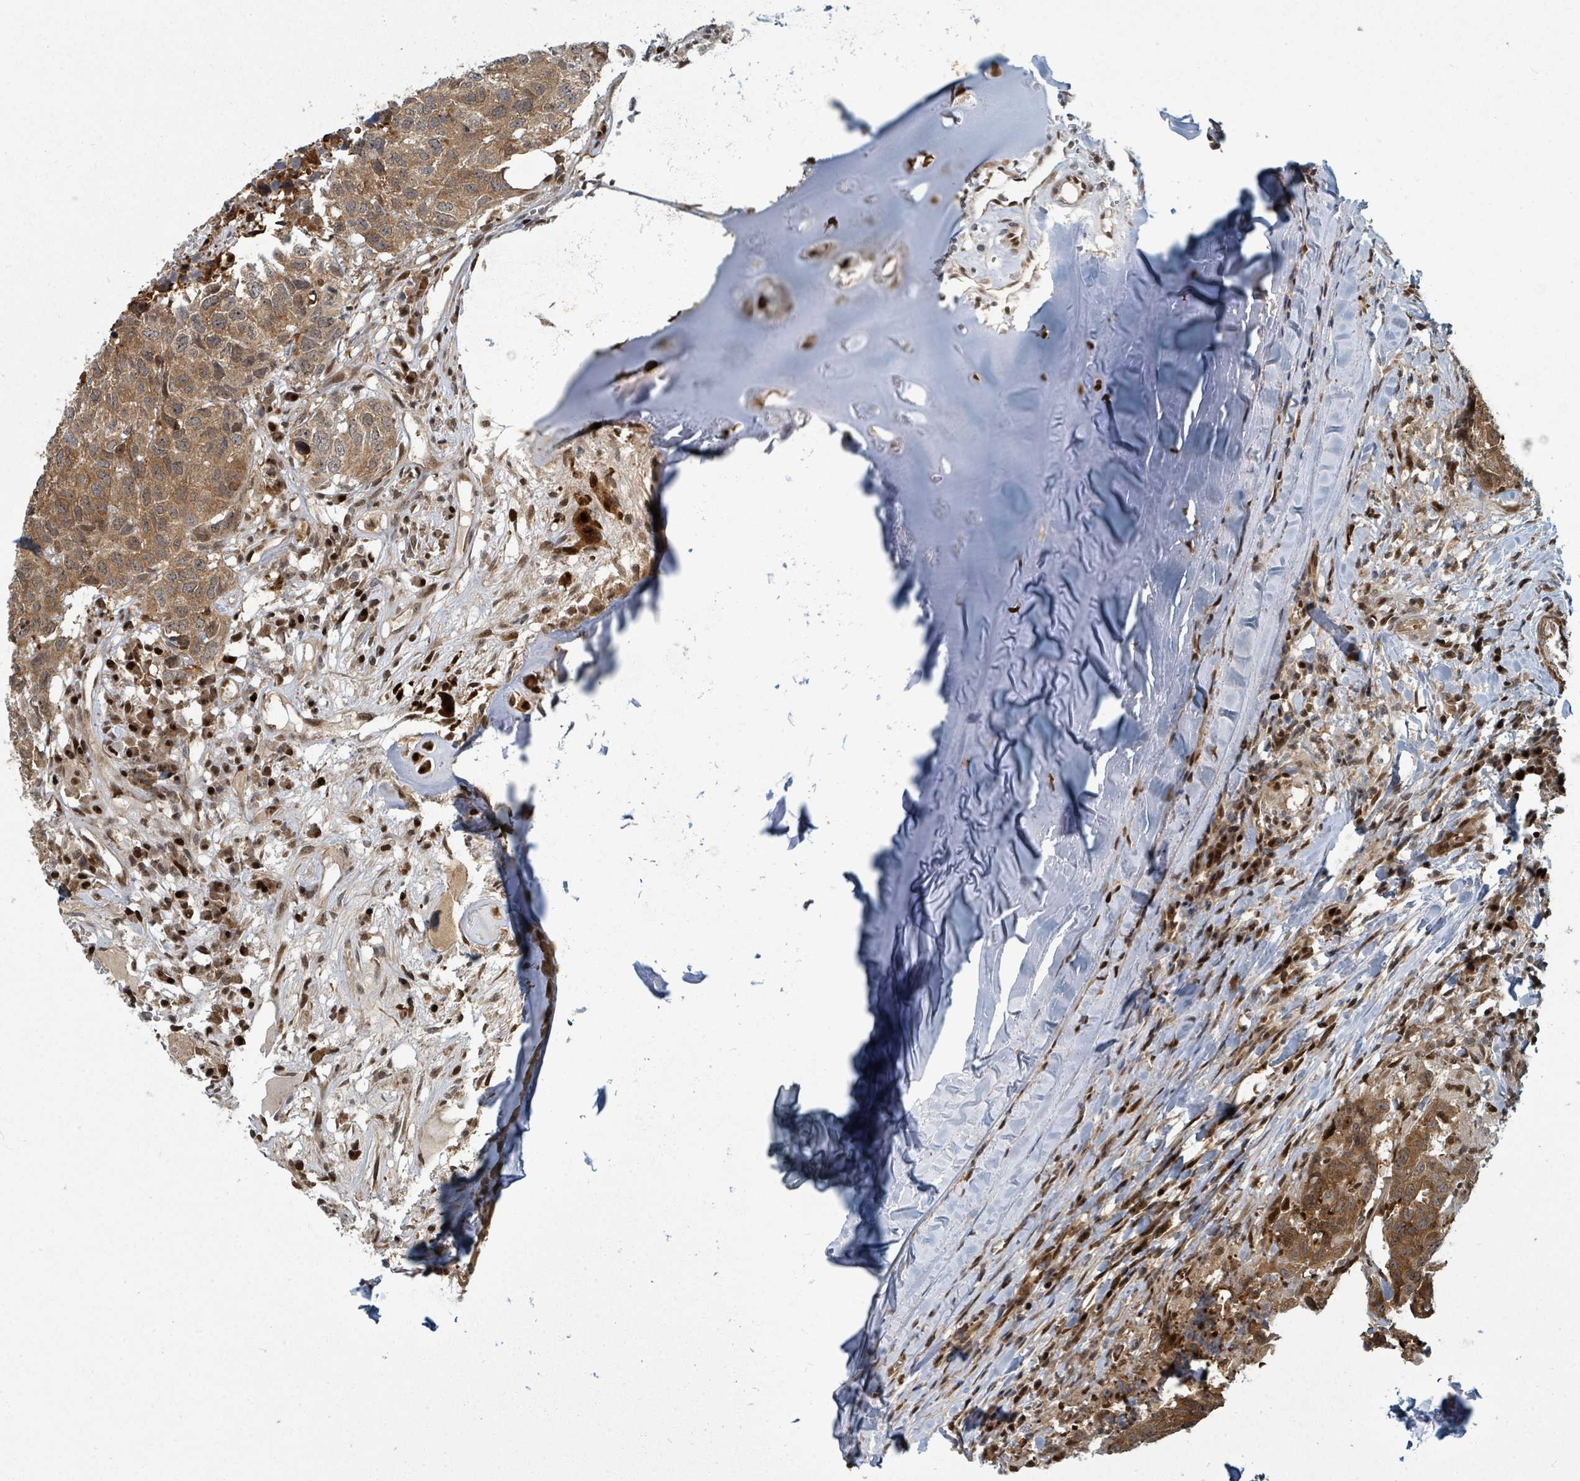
{"staining": {"intensity": "moderate", "quantity": ">75%", "location": "cytoplasmic/membranous"}, "tissue": "head and neck cancer", "cell_type": "Tumor cells", "image_type": "cancer", "snomed": [{"axis": "morphology", "description": "Normal tissue, NOS"}, {"axis": "morphology", "description": "Squamous cell carcinoma, NOS"}, {"axis": "topography", "description": "Skeletal muscle"}, {"axis": "topography", "description": "Vascular tissue"}, {"axis": "topography", "description": "Peripheral nerve tissue"}, {"axis": "topography", "description": "Head-Neck"}], "caption": "Tumor cells demonstrate medium levels of moderate cytoplasmic/membranous positivity in about >75% of cells in human squamous cell carcinoma (head and neck).", "gene": "TRDMT1", "patient": {"sex": "male", "age": 66}}